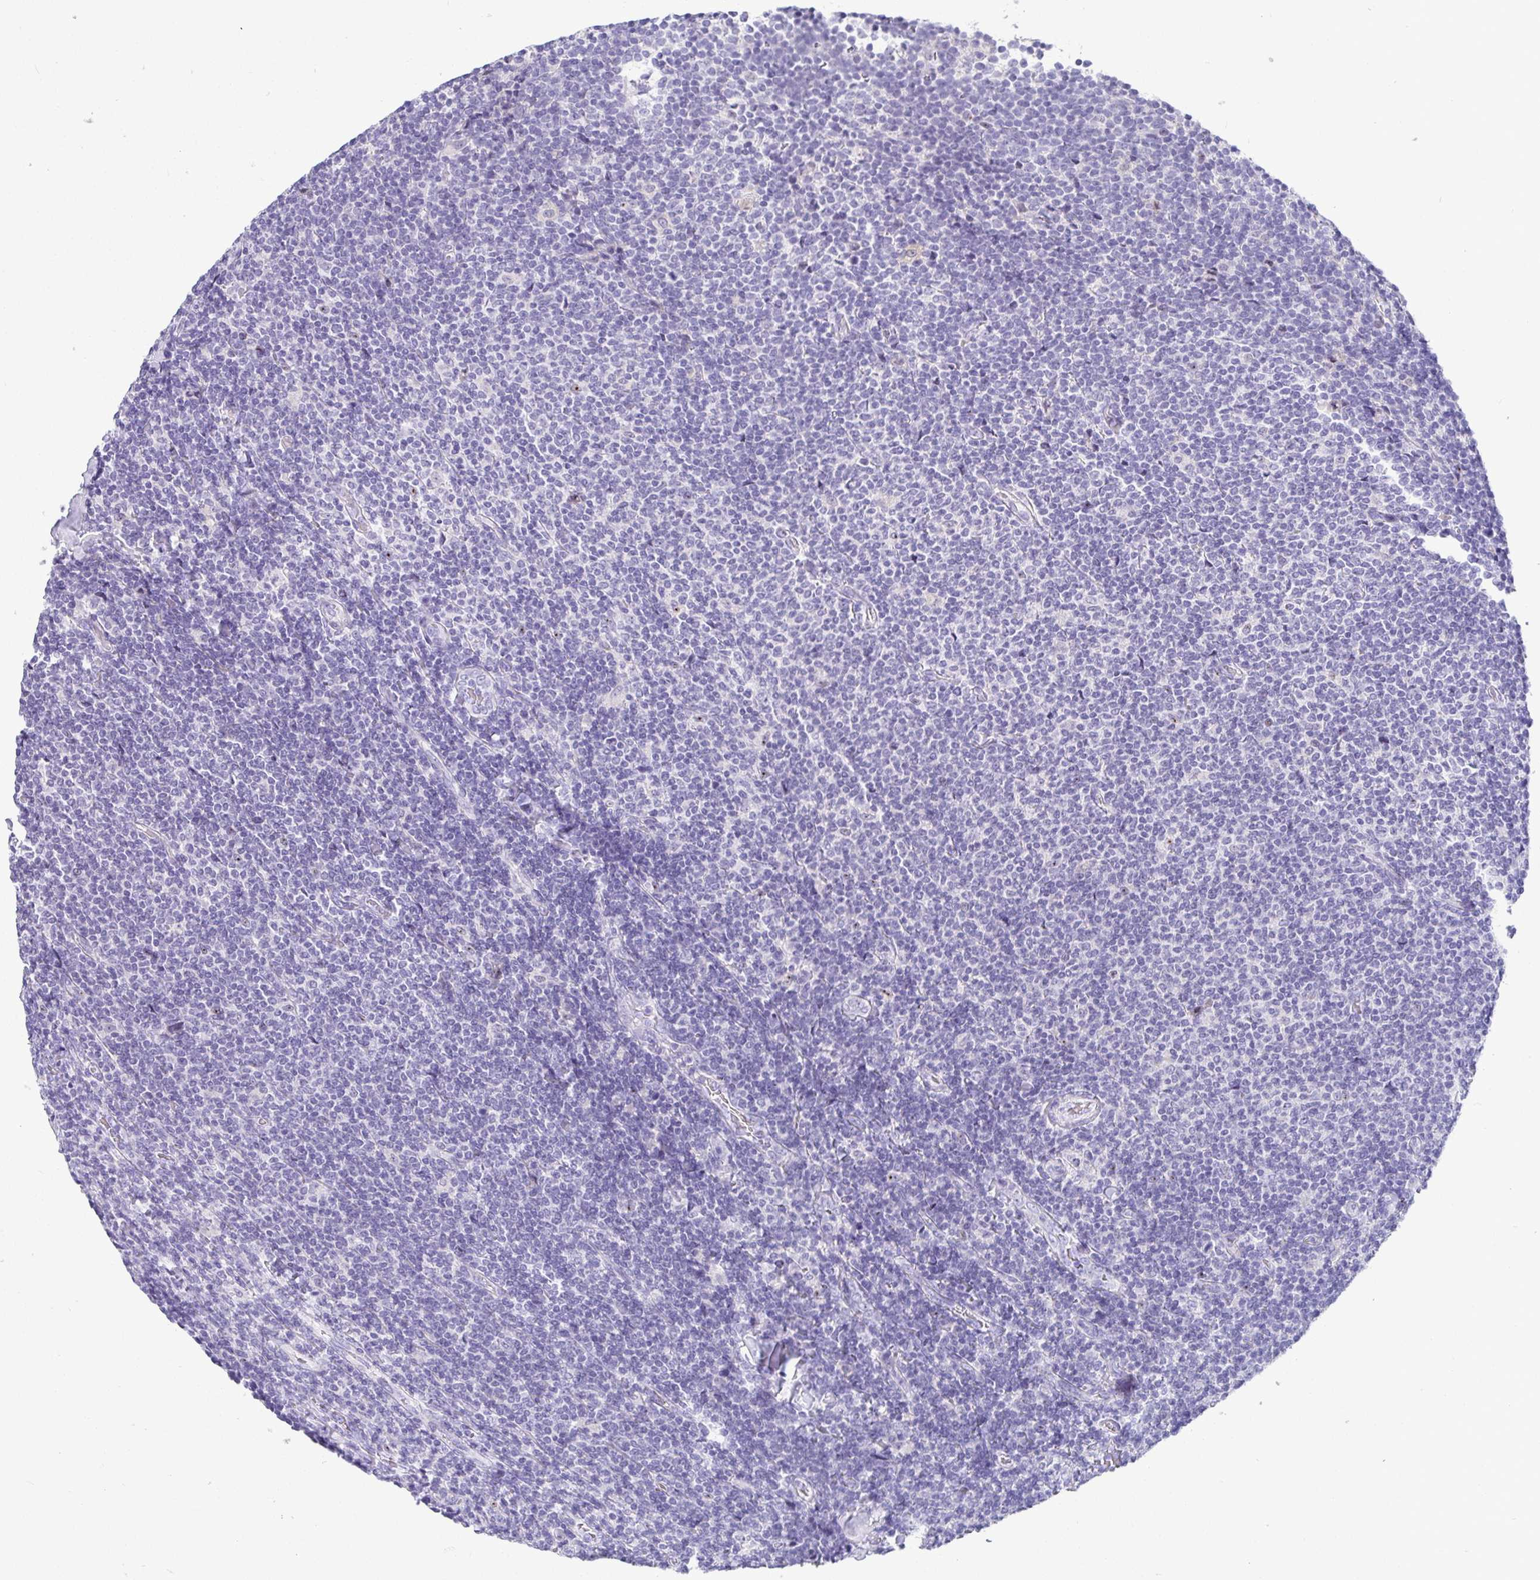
{"staining": {"intensity": "negative", "quantity": "none", "location": "none"}, "tissue": "lymphoma", "cell_type": "Tumor cells", "image_type": "cancer", "snomed": [{"axis": "morphology", "description": "Malignant lymphoma, non-Hodgkin's type, Low grade"}, {"axis": "topography", "description": "Lymph node"}], "caption": "A micrograph of human lymphoma is negative for staining in tumor cells.", "gene": "TMEM241", "patient": {"sex": "male", "age": 52}}